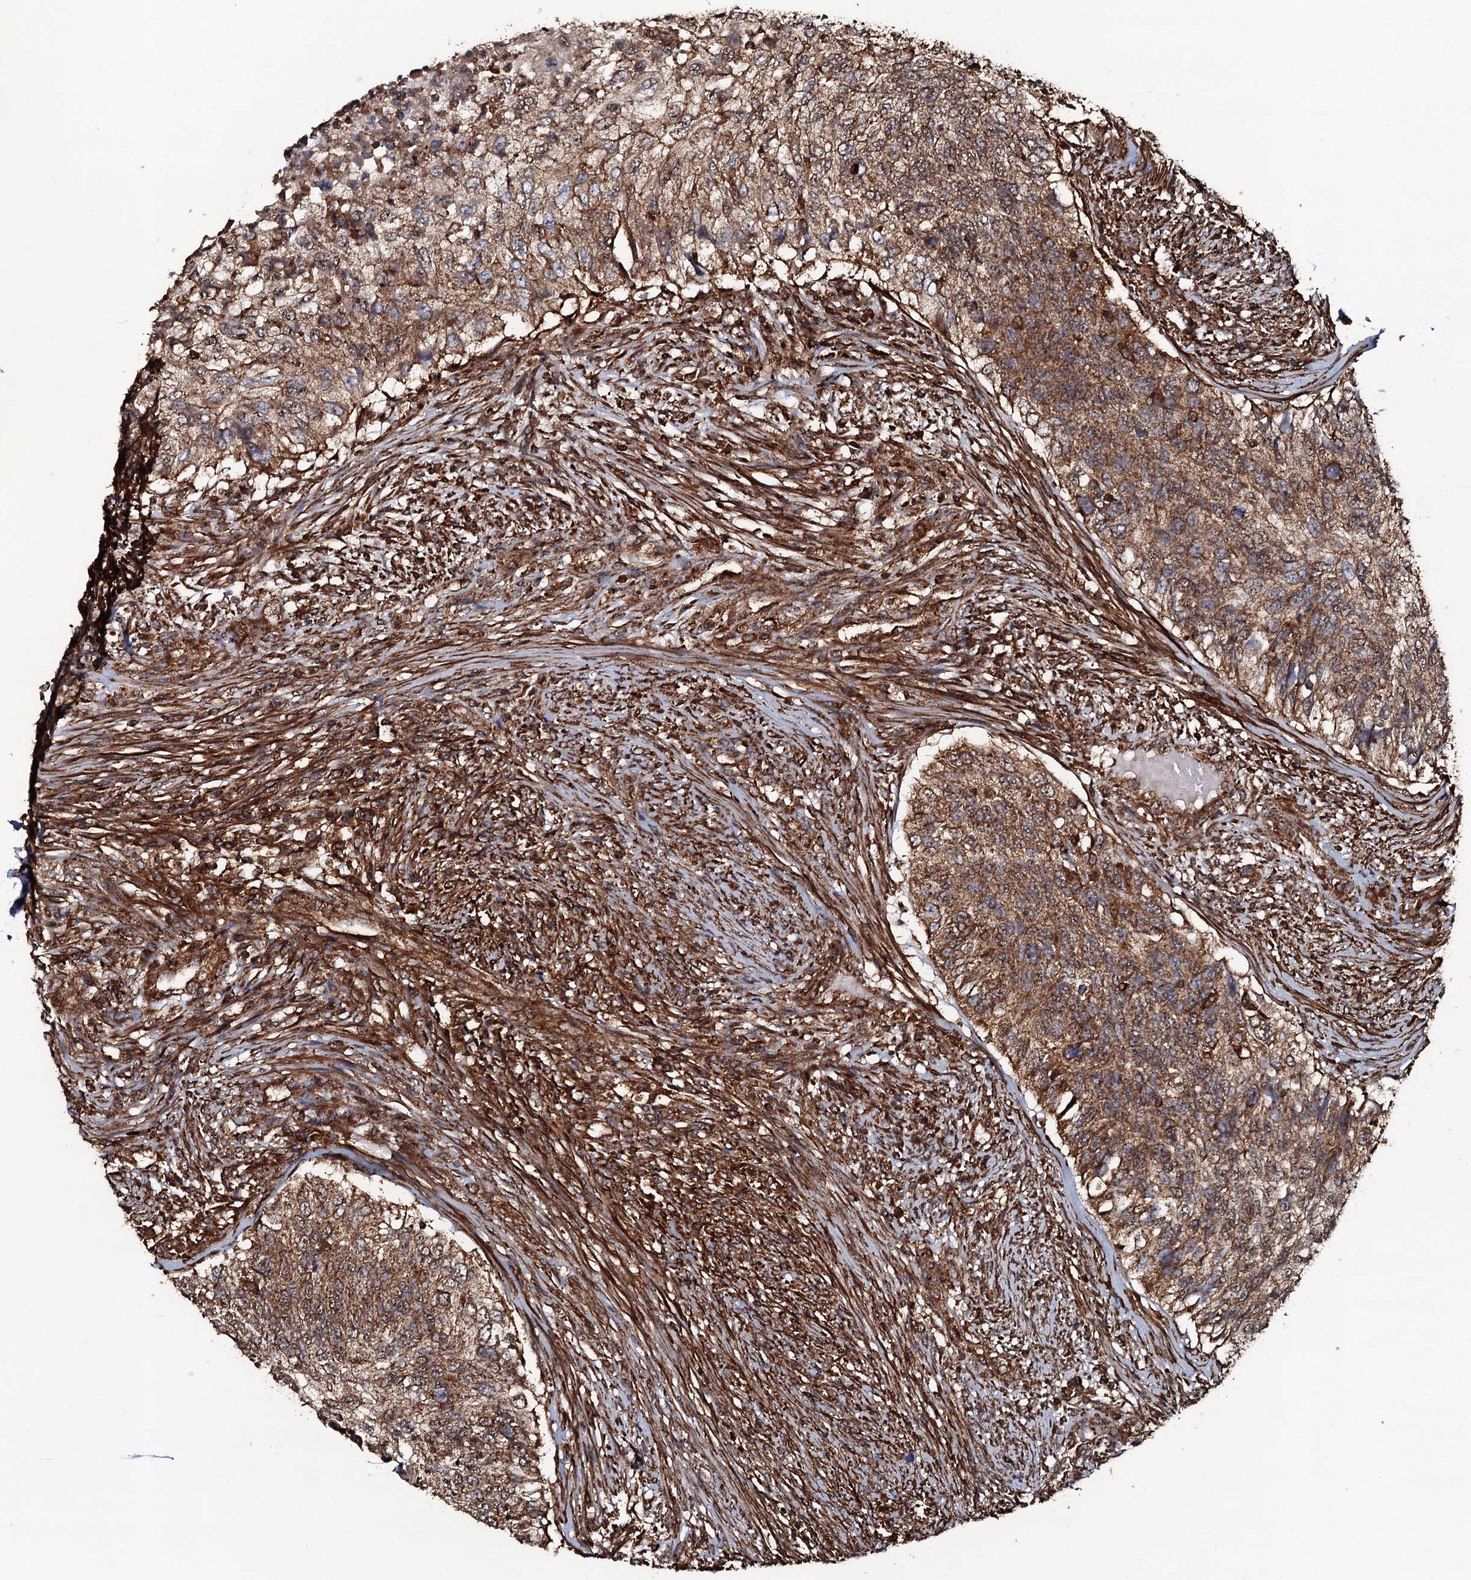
{"staining": {"intensity": "moderate", "quantity": ">75%", "location": "cytoplasmic/membranous"}, "tissue": "urothelial cancer", "cell_type": "Tumor cells", "image_type": "cancer", "snomed": [{"axis": "morphology", "description": "Urothelial carcinoma, High grade"}, {"axis": "topography", "description": "Urinary bladder"}], "caption": "There is medium levels of moderate cytoplasmic/membranous expression in tumor cells of urothelial cancer, as demonstrated by immunohistochemical staining (brown color).", "gene": "VWA8", "patient": {"sex": "female", "age": 60}}